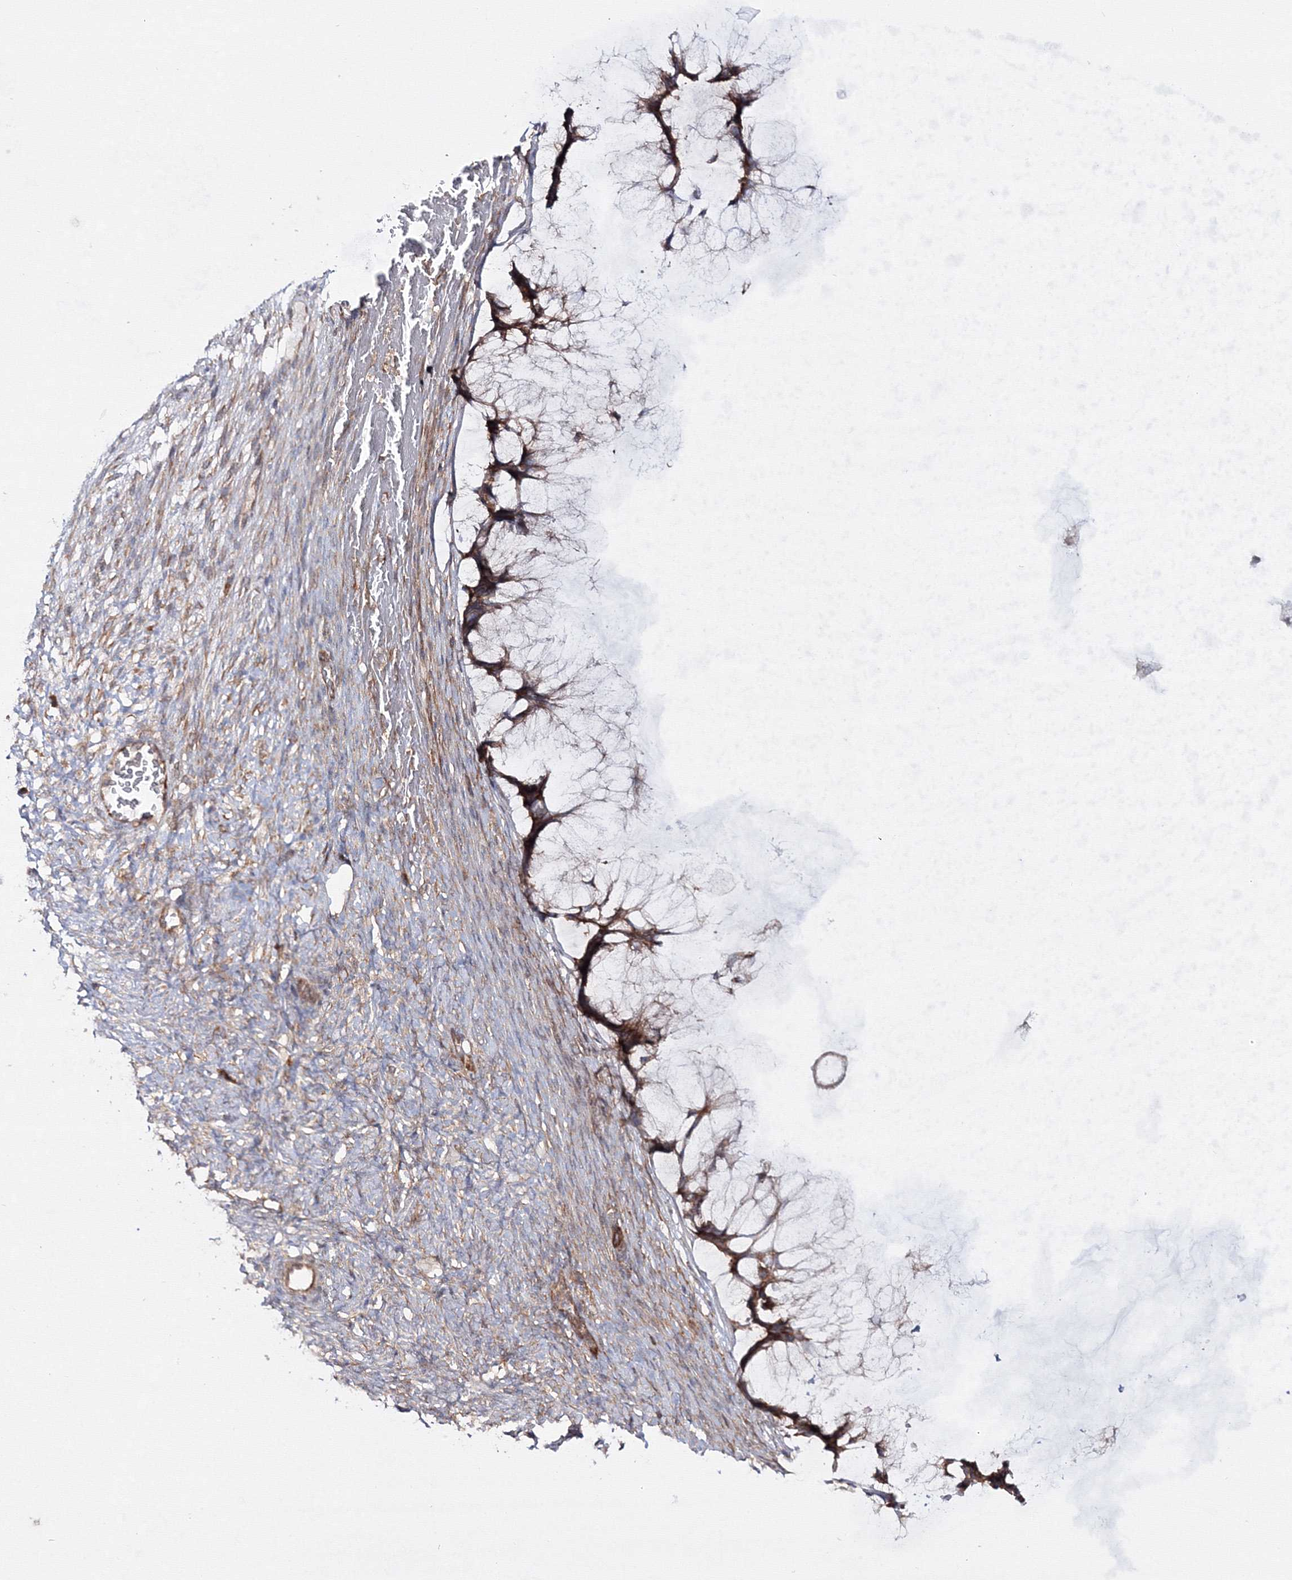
{"staining": {"intensity": "strong", "quantity": ">75%", "location": "cytoplasmic/membranous"}, "tissue": "ovarian cancer", "cell_type": "Tumor cells", "image_type": "cancer", "snomed": [{"axis": "morphology", "description": "Cystadenocarcinoma, mucinous, NOS"}, {"axis": "topography", "description": "Ovary"}], "caption": "Immunohistochemical staining of ovarian cancer (mucinous cystadenocarcinoma) exhibits high levels of strong cytoplasmic/membranous staining in about >75% of tumor cells.", "gene": "HARS1", "patient": {"sex": "female", "age": 42}}